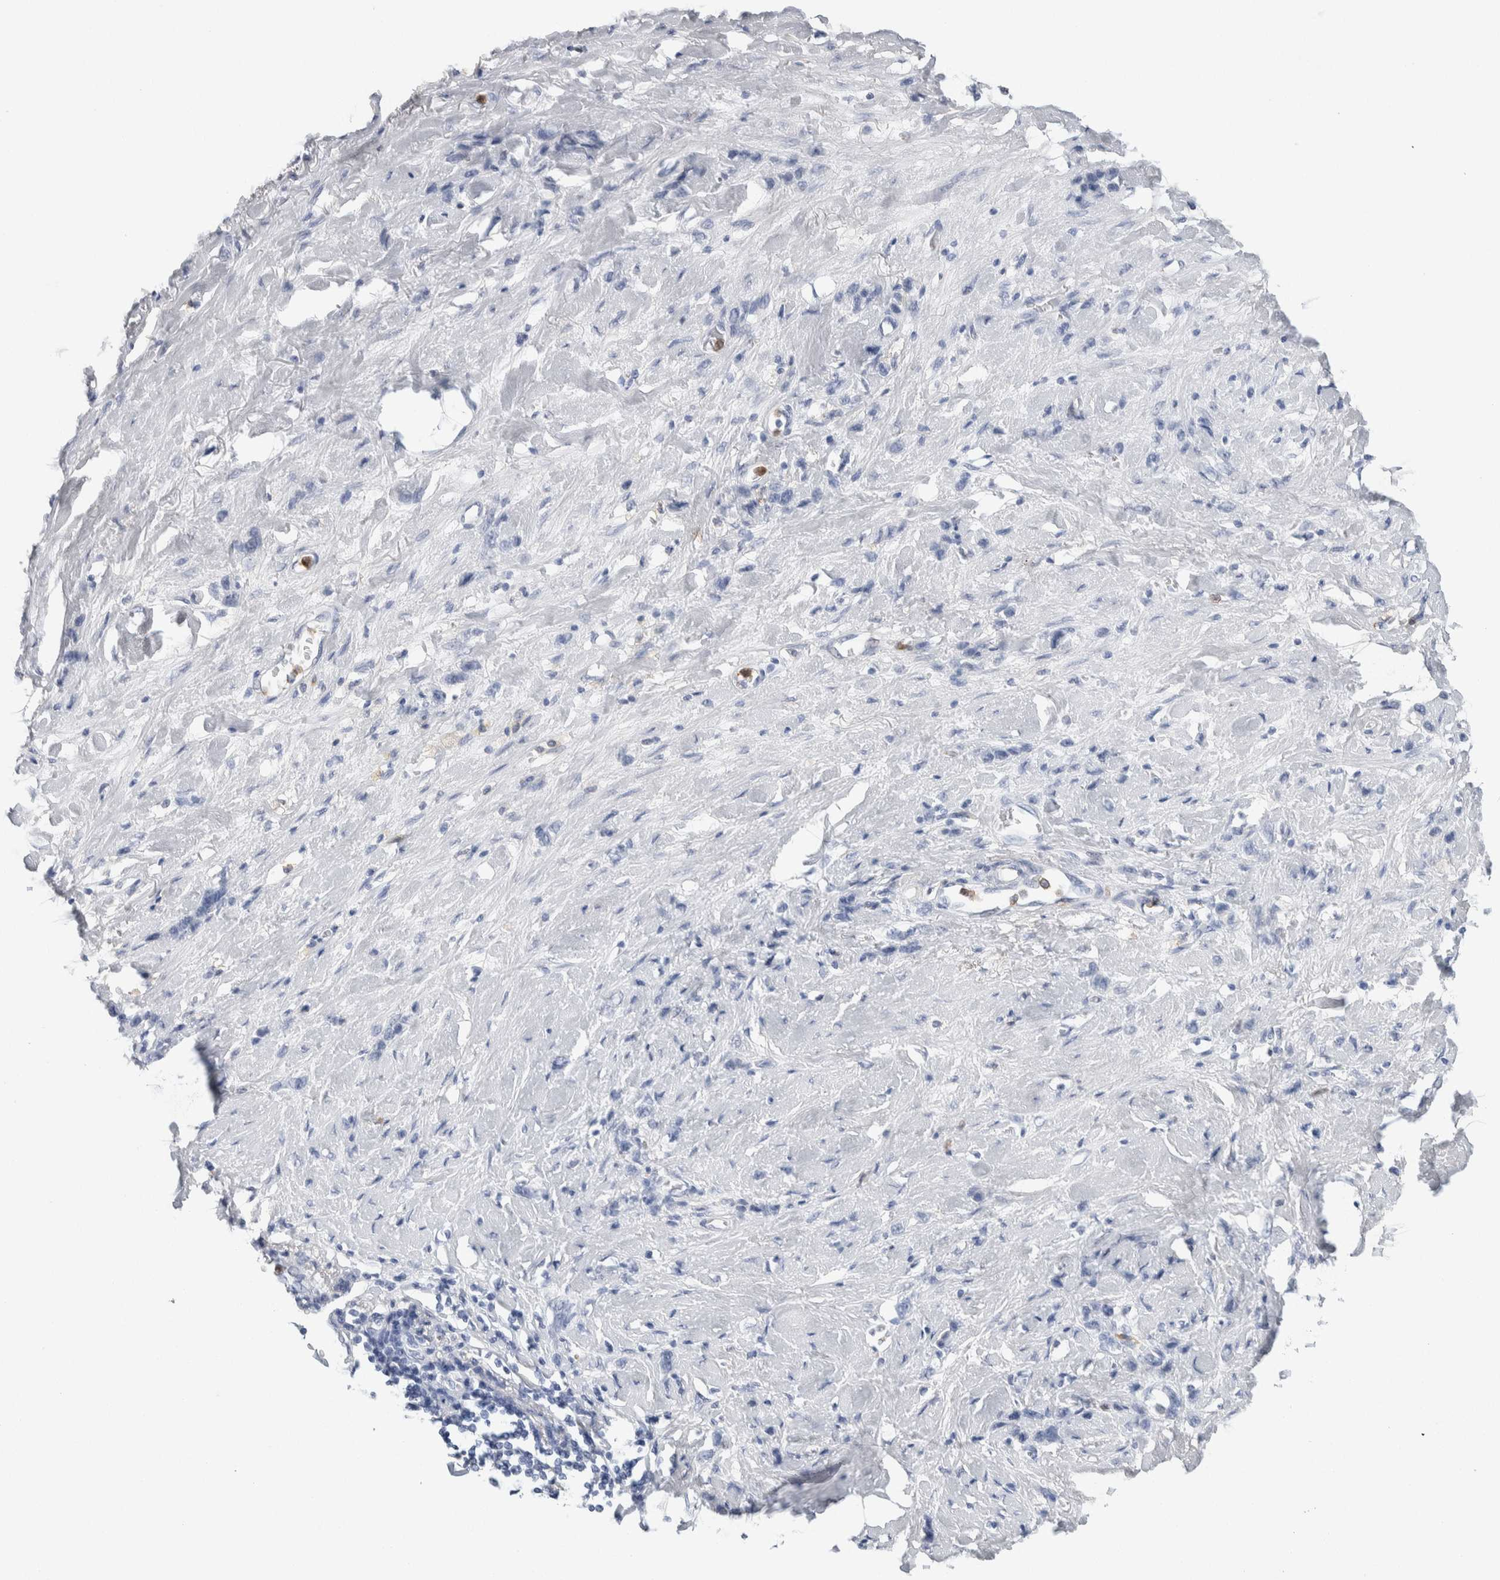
{"staining": {"intensity": "negative", "quantity": "none", "location": "none"}, "tissue": "stomach cancer", "cell_type": "Tumor cells", "image_type": "cancer", "snomed": [{"axis": "morphology", "description": "Normal tissue, NOS"}, {"axis": "morphology", "description": "Adenocarcinoma, NOS"}, {"axis": "morphology", "description": "Adenocarcinoma, High grade"}, {"axis": "topography", "description": "Stomach, upper"}, {"axis": "topography", "description": "Stomach"}], "caption": "IHC photomicrograph of neoplastic tissue: stomach cancer (adenocarcinoma) stained with DAB (3,3'-diaminobenzidine) demonstrates no significant protein expression in tumor cells.", "gene": "NCF2", "patient": {"sex": "female", "age": 65}}